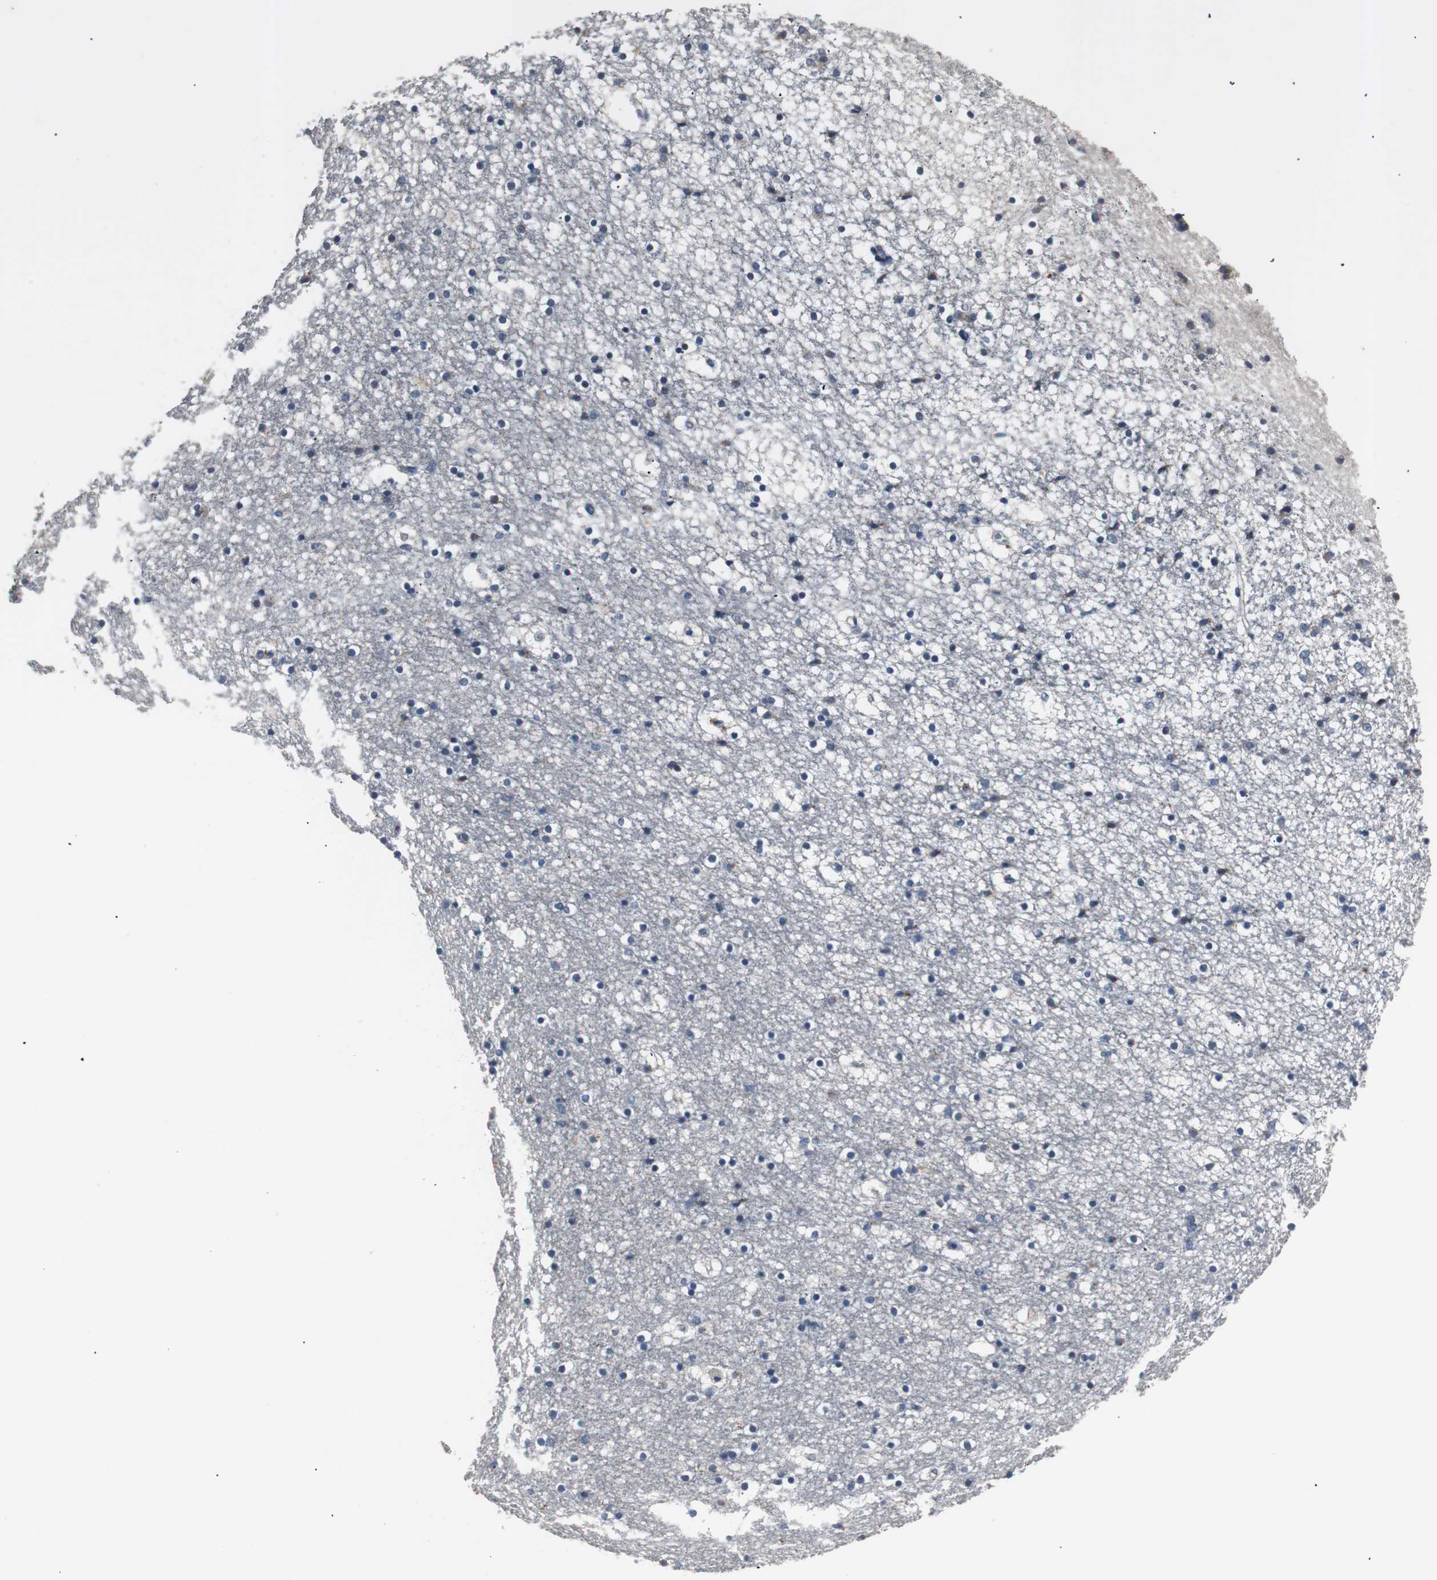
{"staining": {"intensity": "moderate", "quantity": "<25%", "location": "cytoplasmic/membranous"}, "tissue": "caudate", "cell_type": "Glial cells", "image_type": "normal", "snomed": [{"axis": "morphology", "description": "Normal tissue, NOS"}, {"axis": "topography", "description": "Lateral ventricle wall"}], "caption": "Immunohistochemical staining of benign human caudate demonstrates moderate cytoplasmic/membranous protein positivity in approximately <25% of glial cells.", "gene": "PCYT1B", "patient": {"sex": "male", "age": 45}}